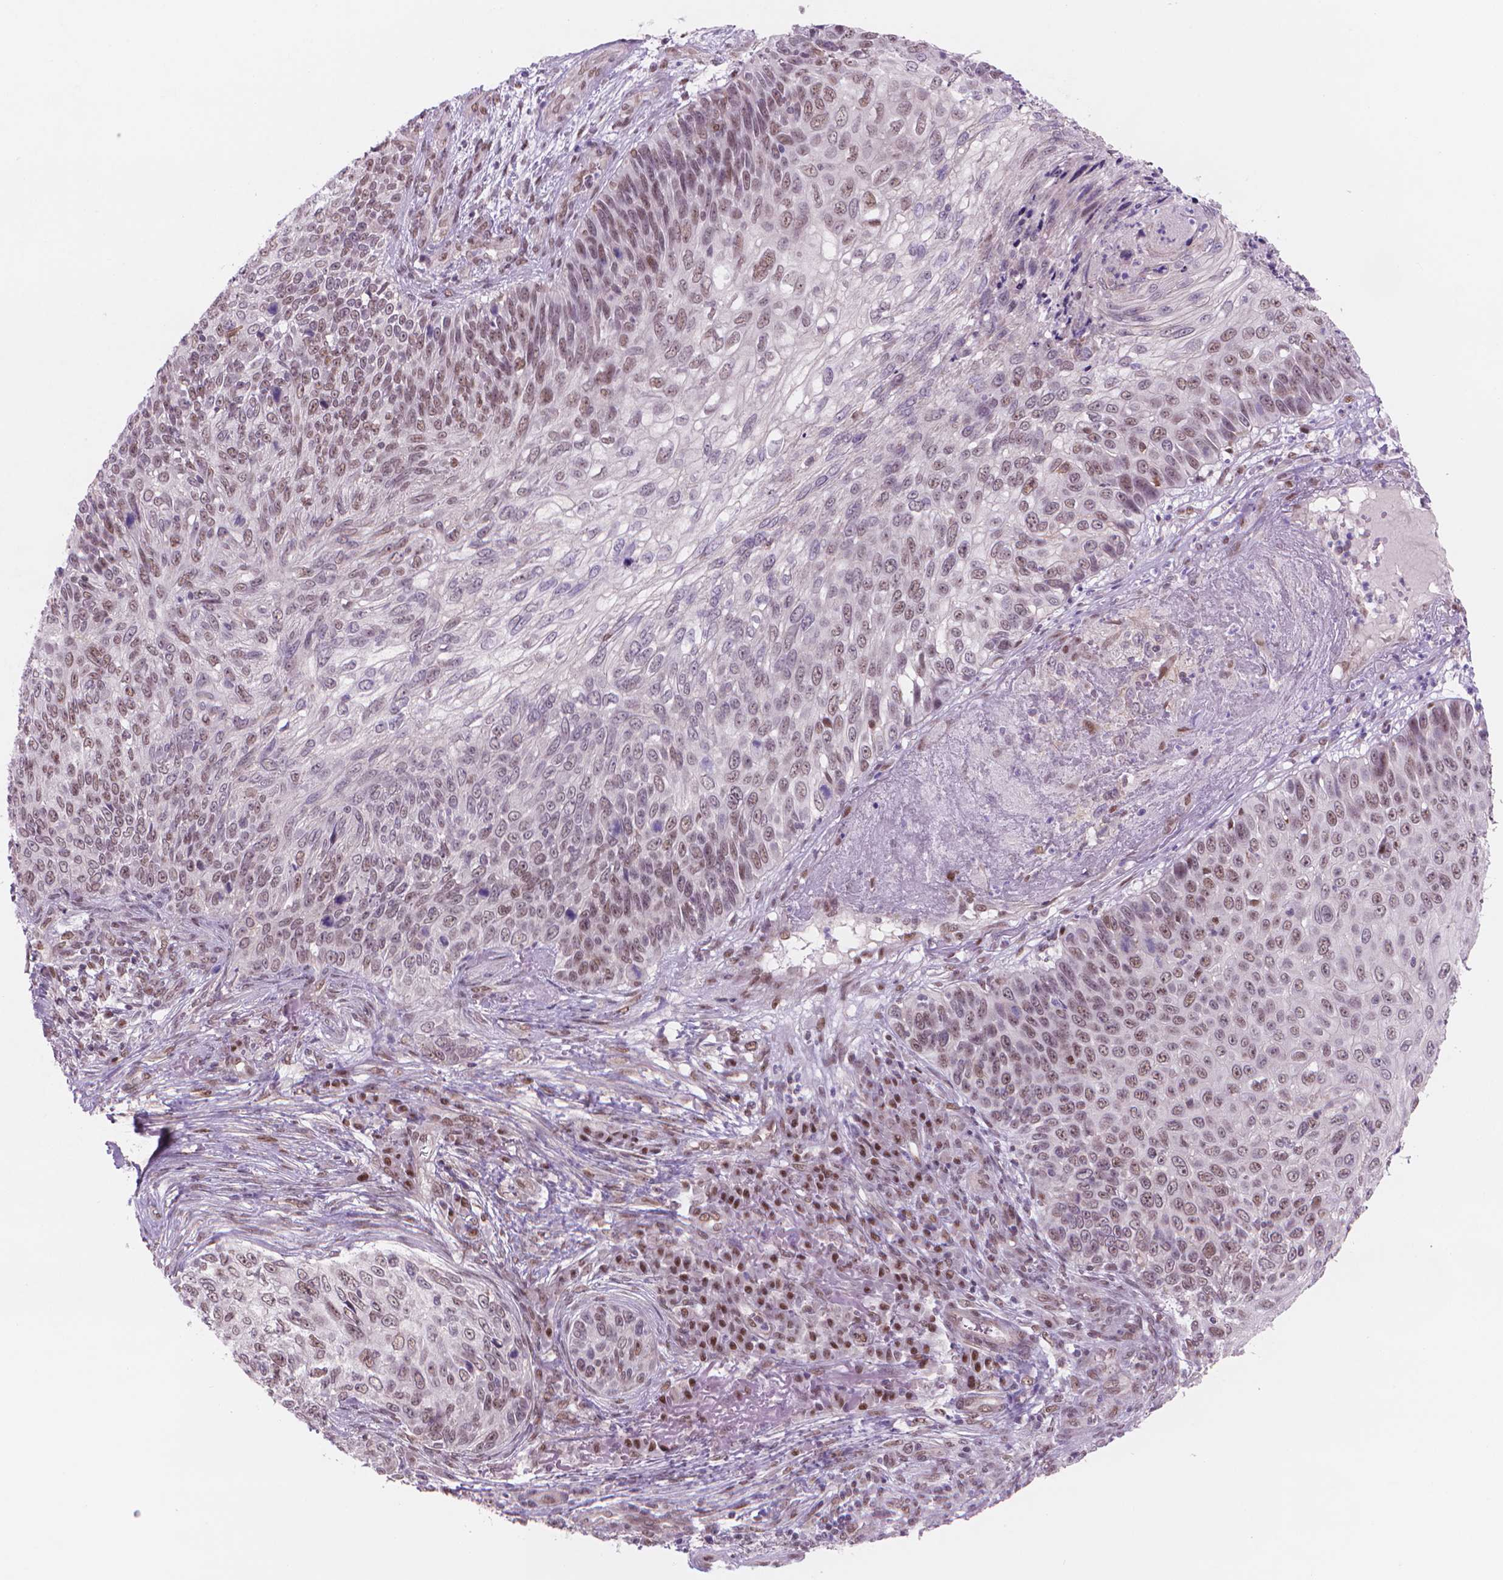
{"staining": {"intensity": "moderate", "quantity": "25%-75%", "location": "nuclear"}, "tissue": "skin cancer", "cell_type": "Tumor cells", "image_type": "cancer", "snomed": [{"axis": "morphology", "description": "Squamous cell carcinoma, NOS"}, {"axis": "topography", "description": "Skin"}], "caption": "Immunohistochemical staining of human skin cancer reveals medium levels of moderate nuclear protein expression in approximately 25%-75% of tumor cells.", "gene": "POLR3D", "patient": {"sex": "male", "age": 92}}